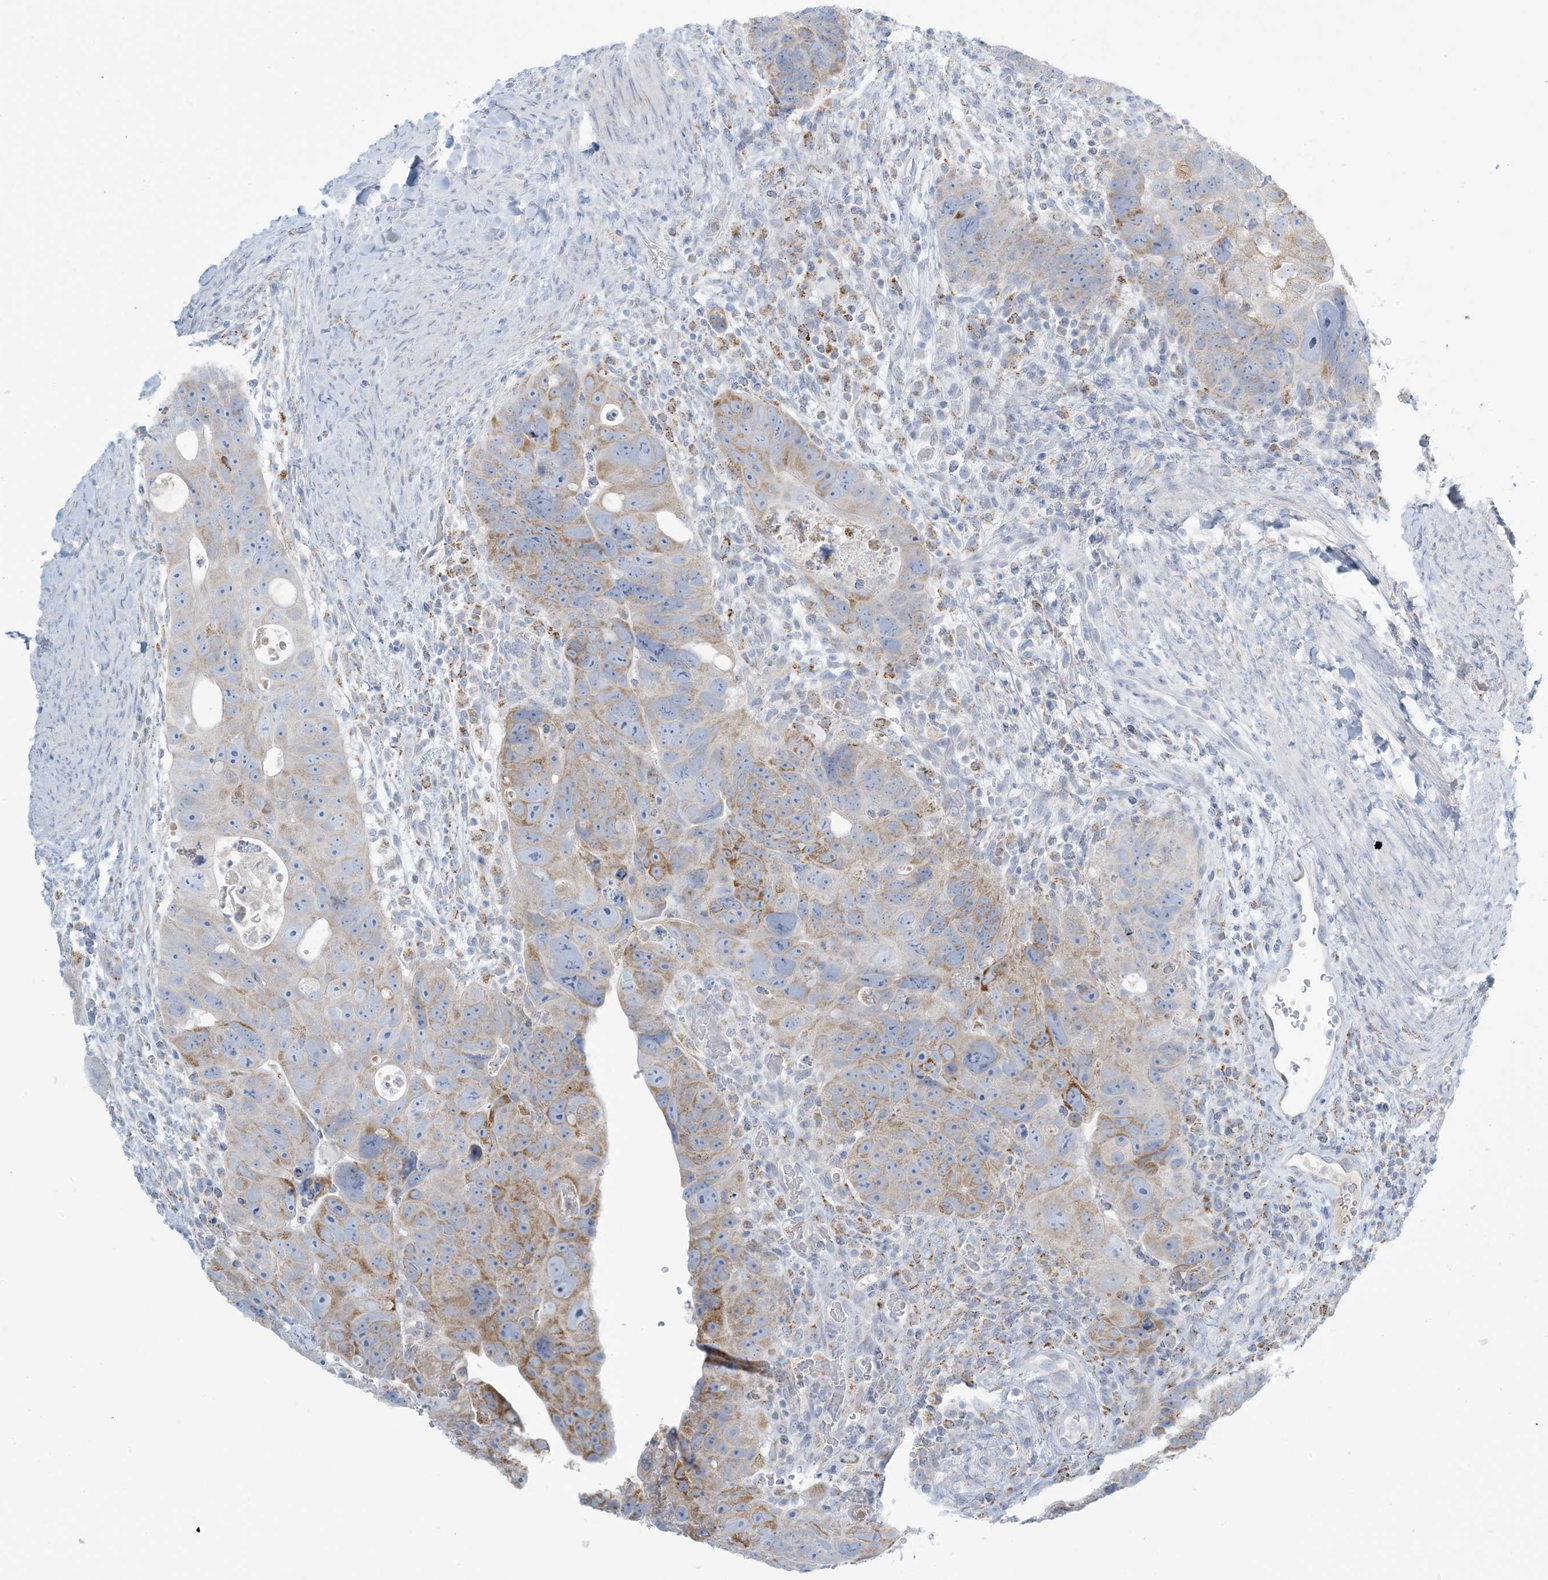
{"staining": {"intensity": "moderate", "quantity": "<25%", "location": "cytoplasmic/membranous"}, "tissue": "colorectal cancer", "cell_type": "Tumor cells", "image_type": "cancer", "snomed": [{"axis": "morphology", "description": "Adenocarcinoma, NOS"}, {"axis": "topography", "description": "Rectum"}], "caption": "Colorectal cancer (adenocarcinoma) was stained to show a protein in brown. There is low levels of moderate cytoplasmic/membranous positivity in approximately <25% of tumor cells. The staining is performed using DAB (3,3'-diaminobenzidine) brown chromogen to label protein expression. The nuclei are counter-stained blue using hematoxylin.", "gene": "ZDHHC4", "patient": {"sex": "male", "age": 59}}